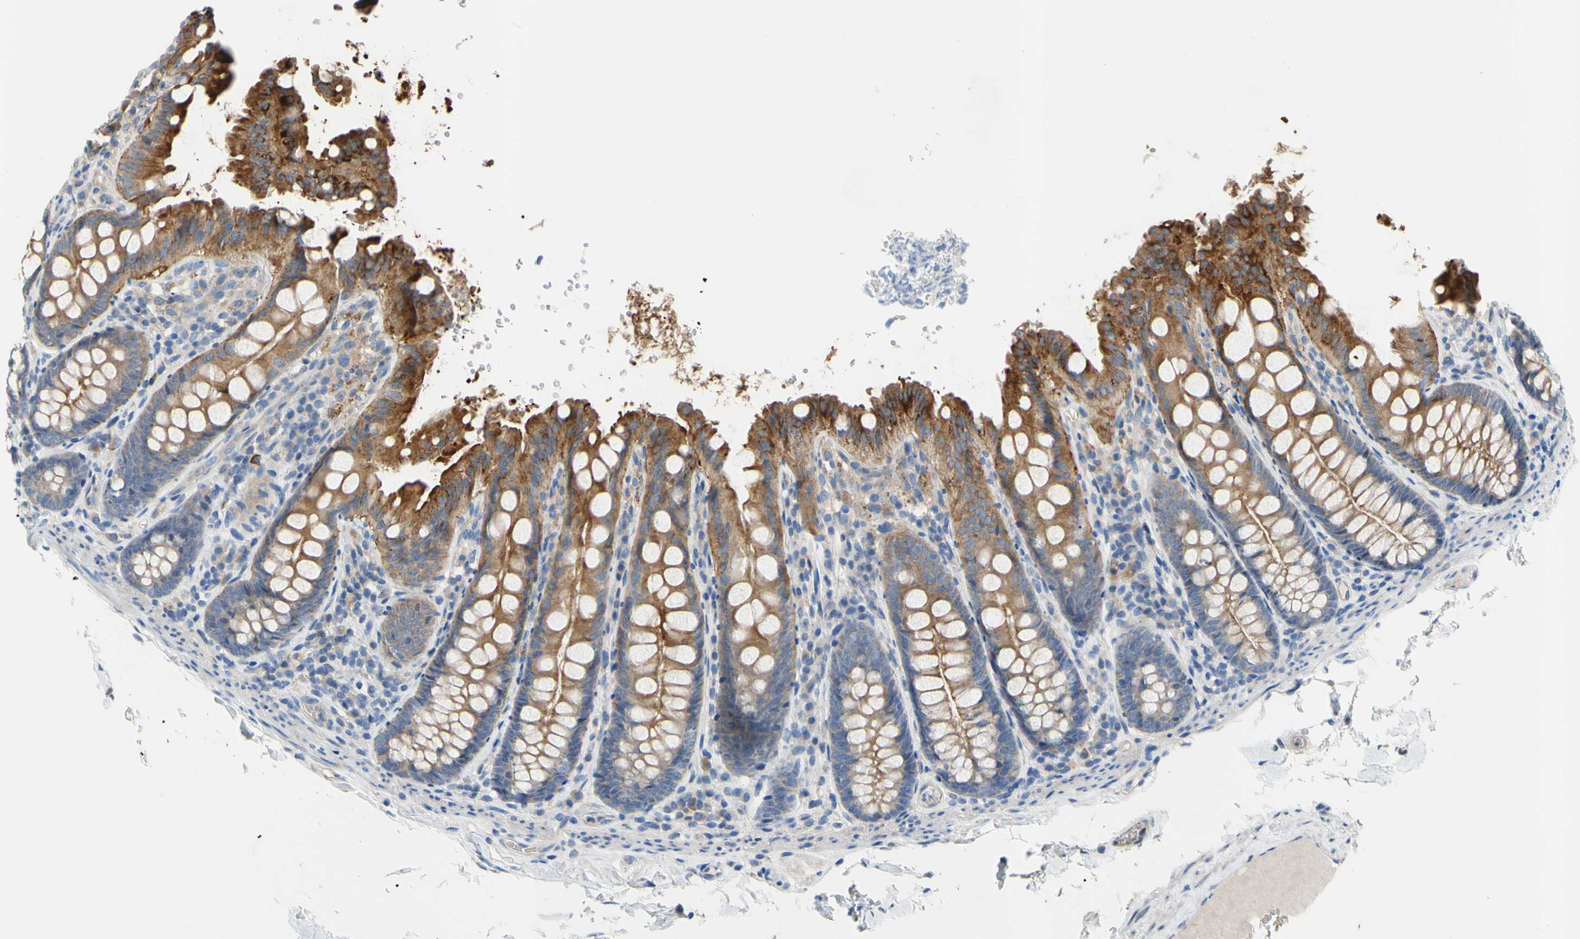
{"staining": {"intensity": "negative", "quantity": "none", "location": "none"}, "tissue": "colon", "cell_type": "Endothelial cells", "image_type": "normal", "snomed": [{"axis": "morphology", "description": "Normal tissue, NOS"}, {"axis": "topography", "description": "Colon"}], "caption": "Photomicrograph shows no significant protein staining in endothelial cells of normal colon.", "gene": "TMEM59L", "patient": {"sex": "female", "age": 61}}